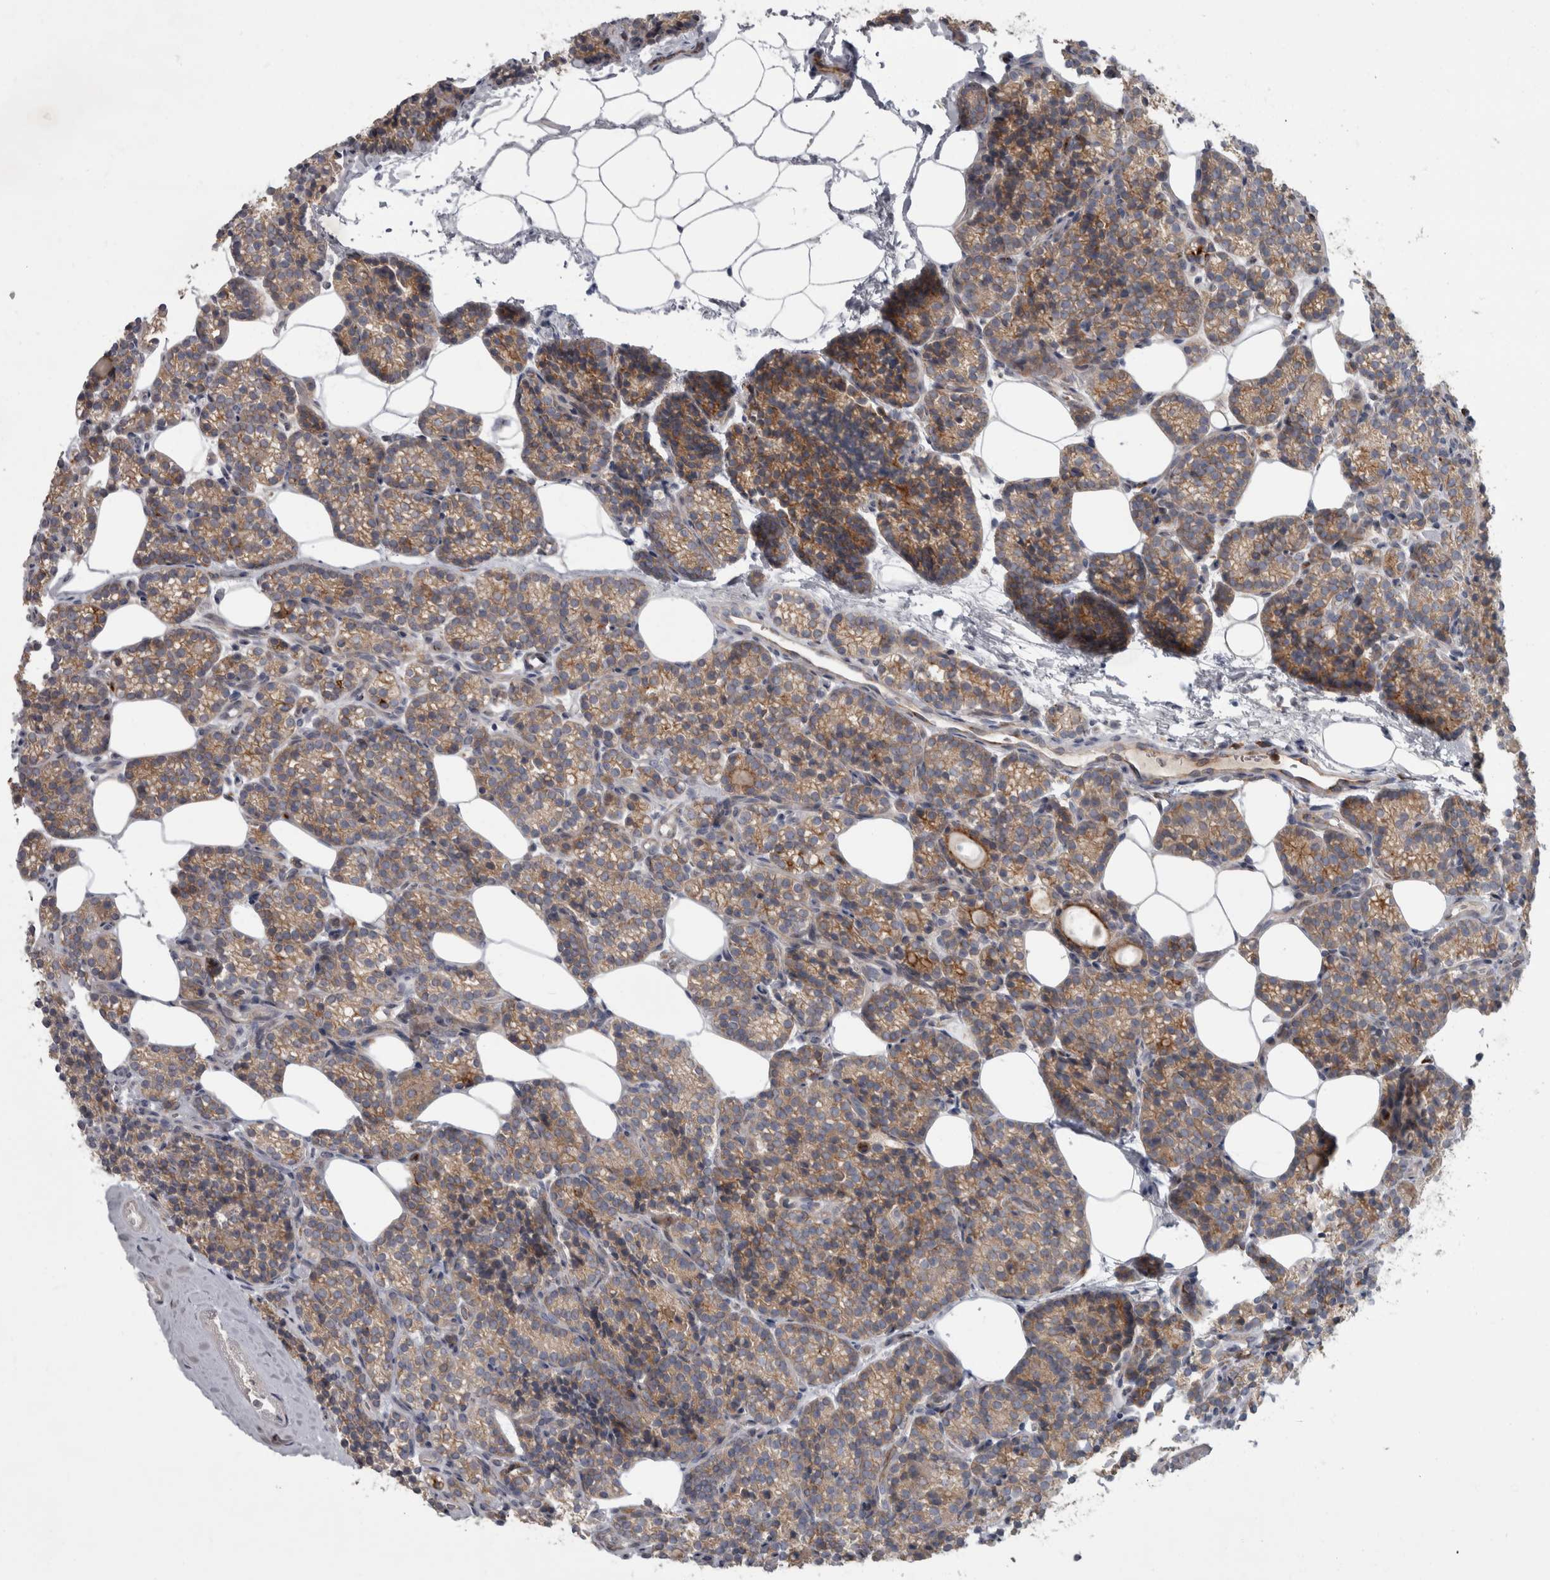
{"staining": {"intensity": "moderate", "quantity": "25%-75%", "location": "cytoplasmic/membranous"}, "tissue": "parathyroid gland", "cell_type": "Glandular cells", "image_type": "normal", "snomed": [{"axis": "morphology", "description": "Normal tissue, NOS"}, {"axis": "topography", "description": "Parathyroid gland"}], "caption": "Immunohistochemical staining of unremarkable parathyroid gland demonstrates medium levels of moderate cytoplasmic/membranous positivity in about 25%-75% of glandular cells.", "gene": "CDC42BPG", "patient": {"sex": "male", "age": 85}}